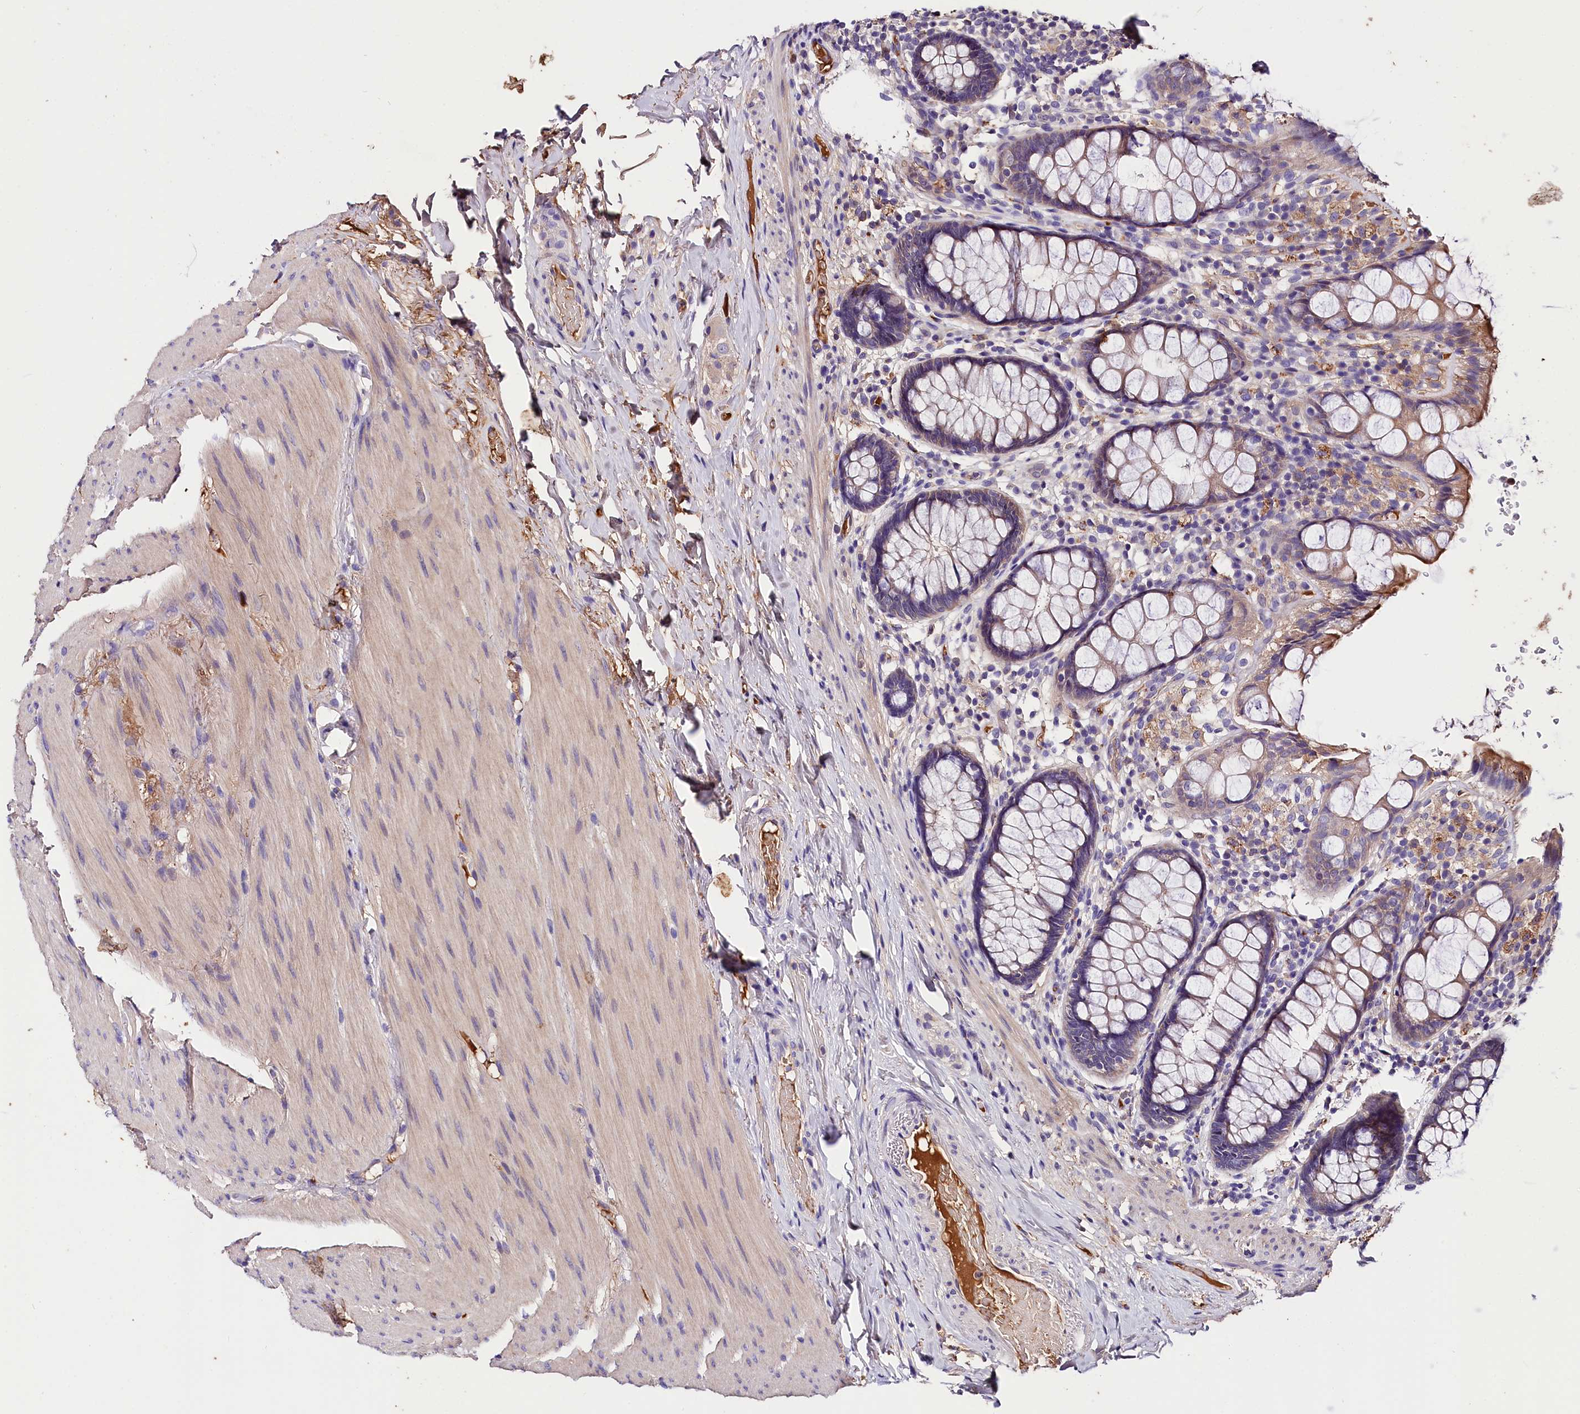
{"staining": {"intensity": "weak", "quantity": "<25%", "location": "cytoplasmic/membranous"}, "tissue": "rectum", "cell_type": "Glandular cells", "image_type": "normal", "snomed": [{"axis": "morphology", "description": "Normal tissue, NOS"}, {"axis": "topography", "description": "Rectum"}], "caption": "Glandular cells are negative for protein expression in normal human rectum. The staining is performed using DAB (3,3'-diaminobenzidine) brown chromogen with nuclei counter-stained in using hematoxylin.", "gene": "ARMC6", "patient": {"sex": "male", "age": 83}}